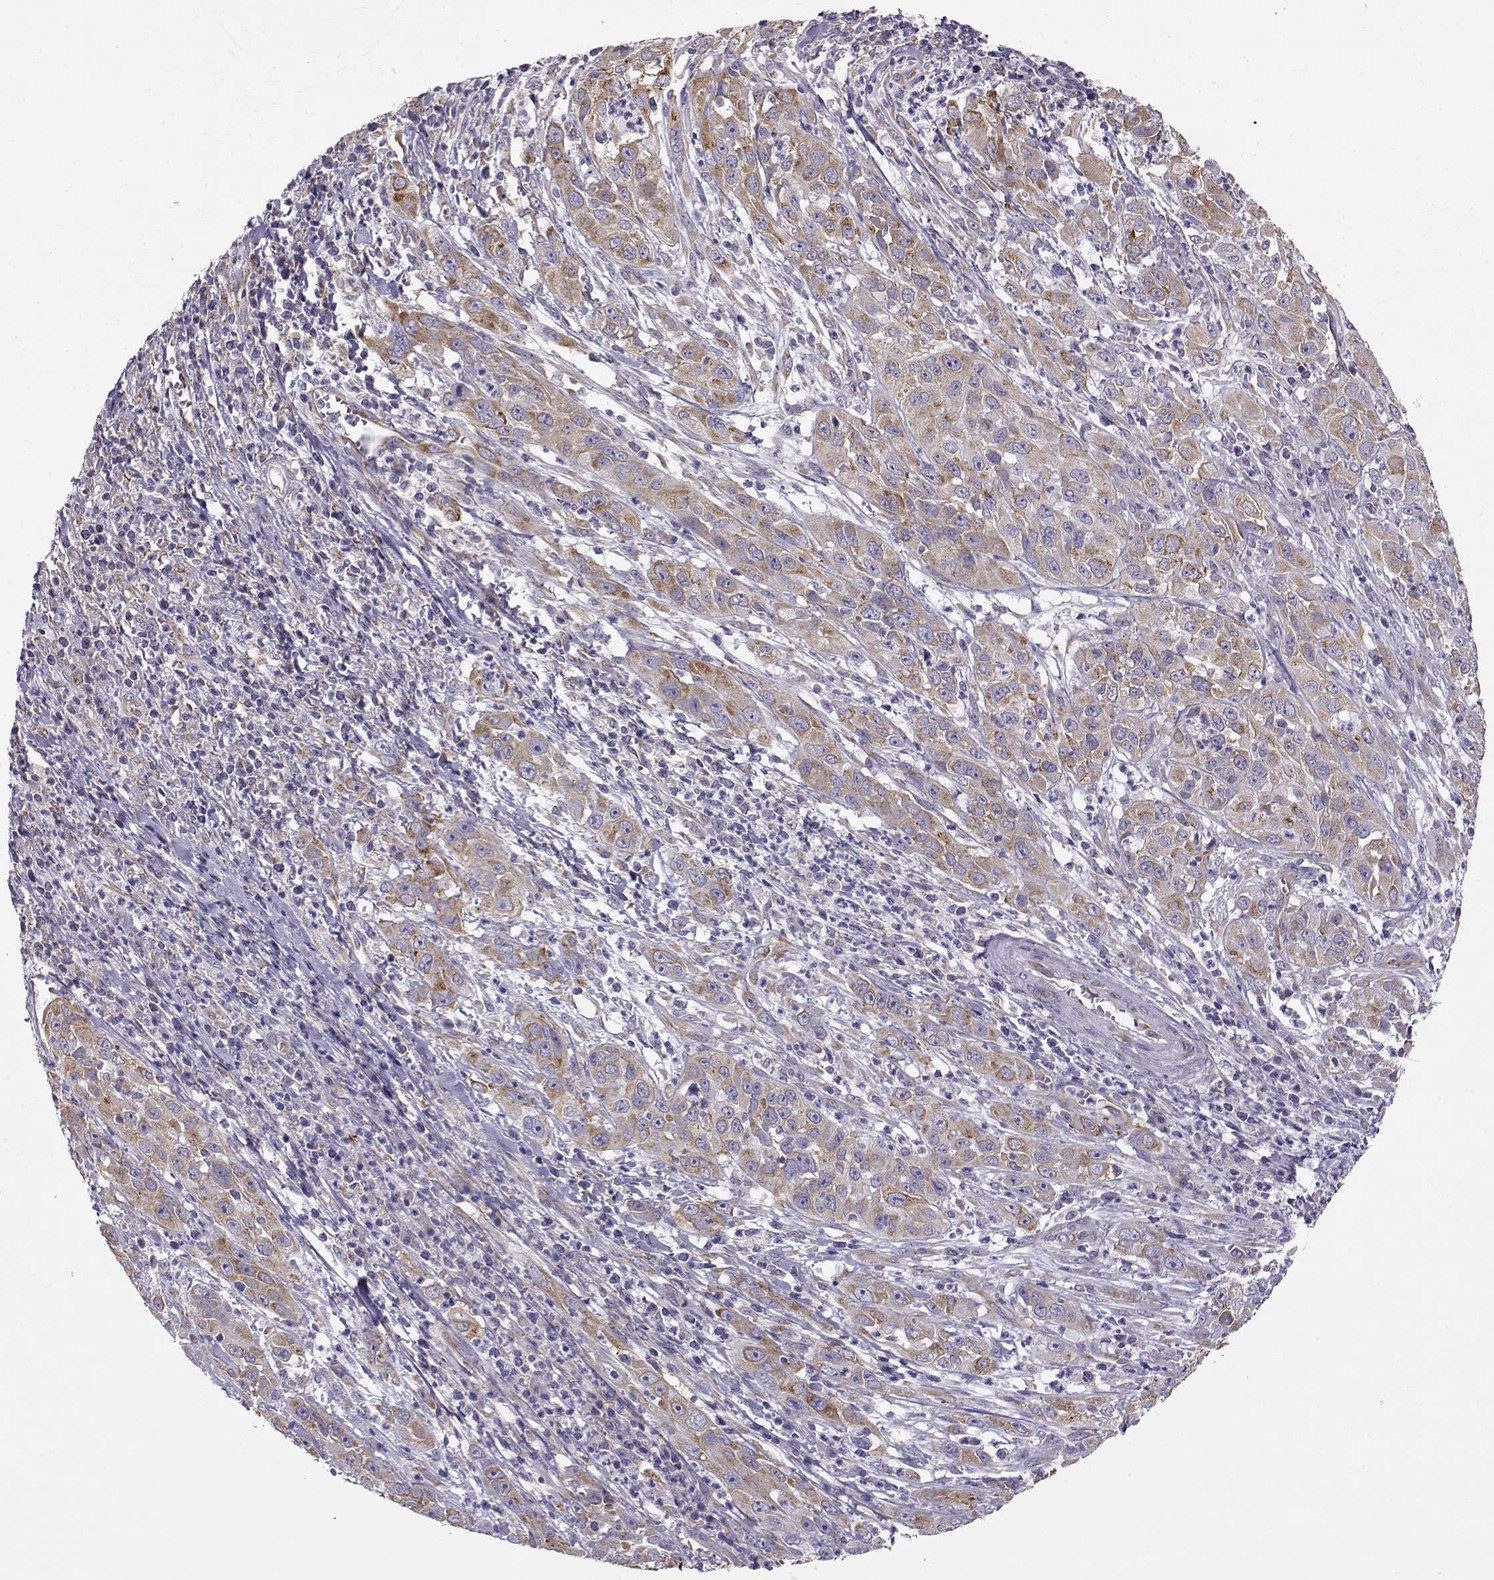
{"staining": {"intensity": "moderate", "quantity": ">75%", "location": "cytoplasmic/membranous"}, "tissue": "cervical cancer", "cell_type": "Tumor cells", "image_type": "cancer", "snomed": [{"axis": "morphology", "description": "Squamous cell carcinoma, NOS"}, {"axis": "topography", "description": "Cervix"}], "caption": "Moderate cytoplasmic/membranous expression is seen in about >75% of tumor cells in cervical squamous cell carcinoma. Using DAB (3,3'-diaminobenzidine) (brown) and hematoxylin (blue) stains, captured at high magnification using brightfield microscopy.", "gene": "BEND6", "patient": {"sex": "female", "age": 32}}